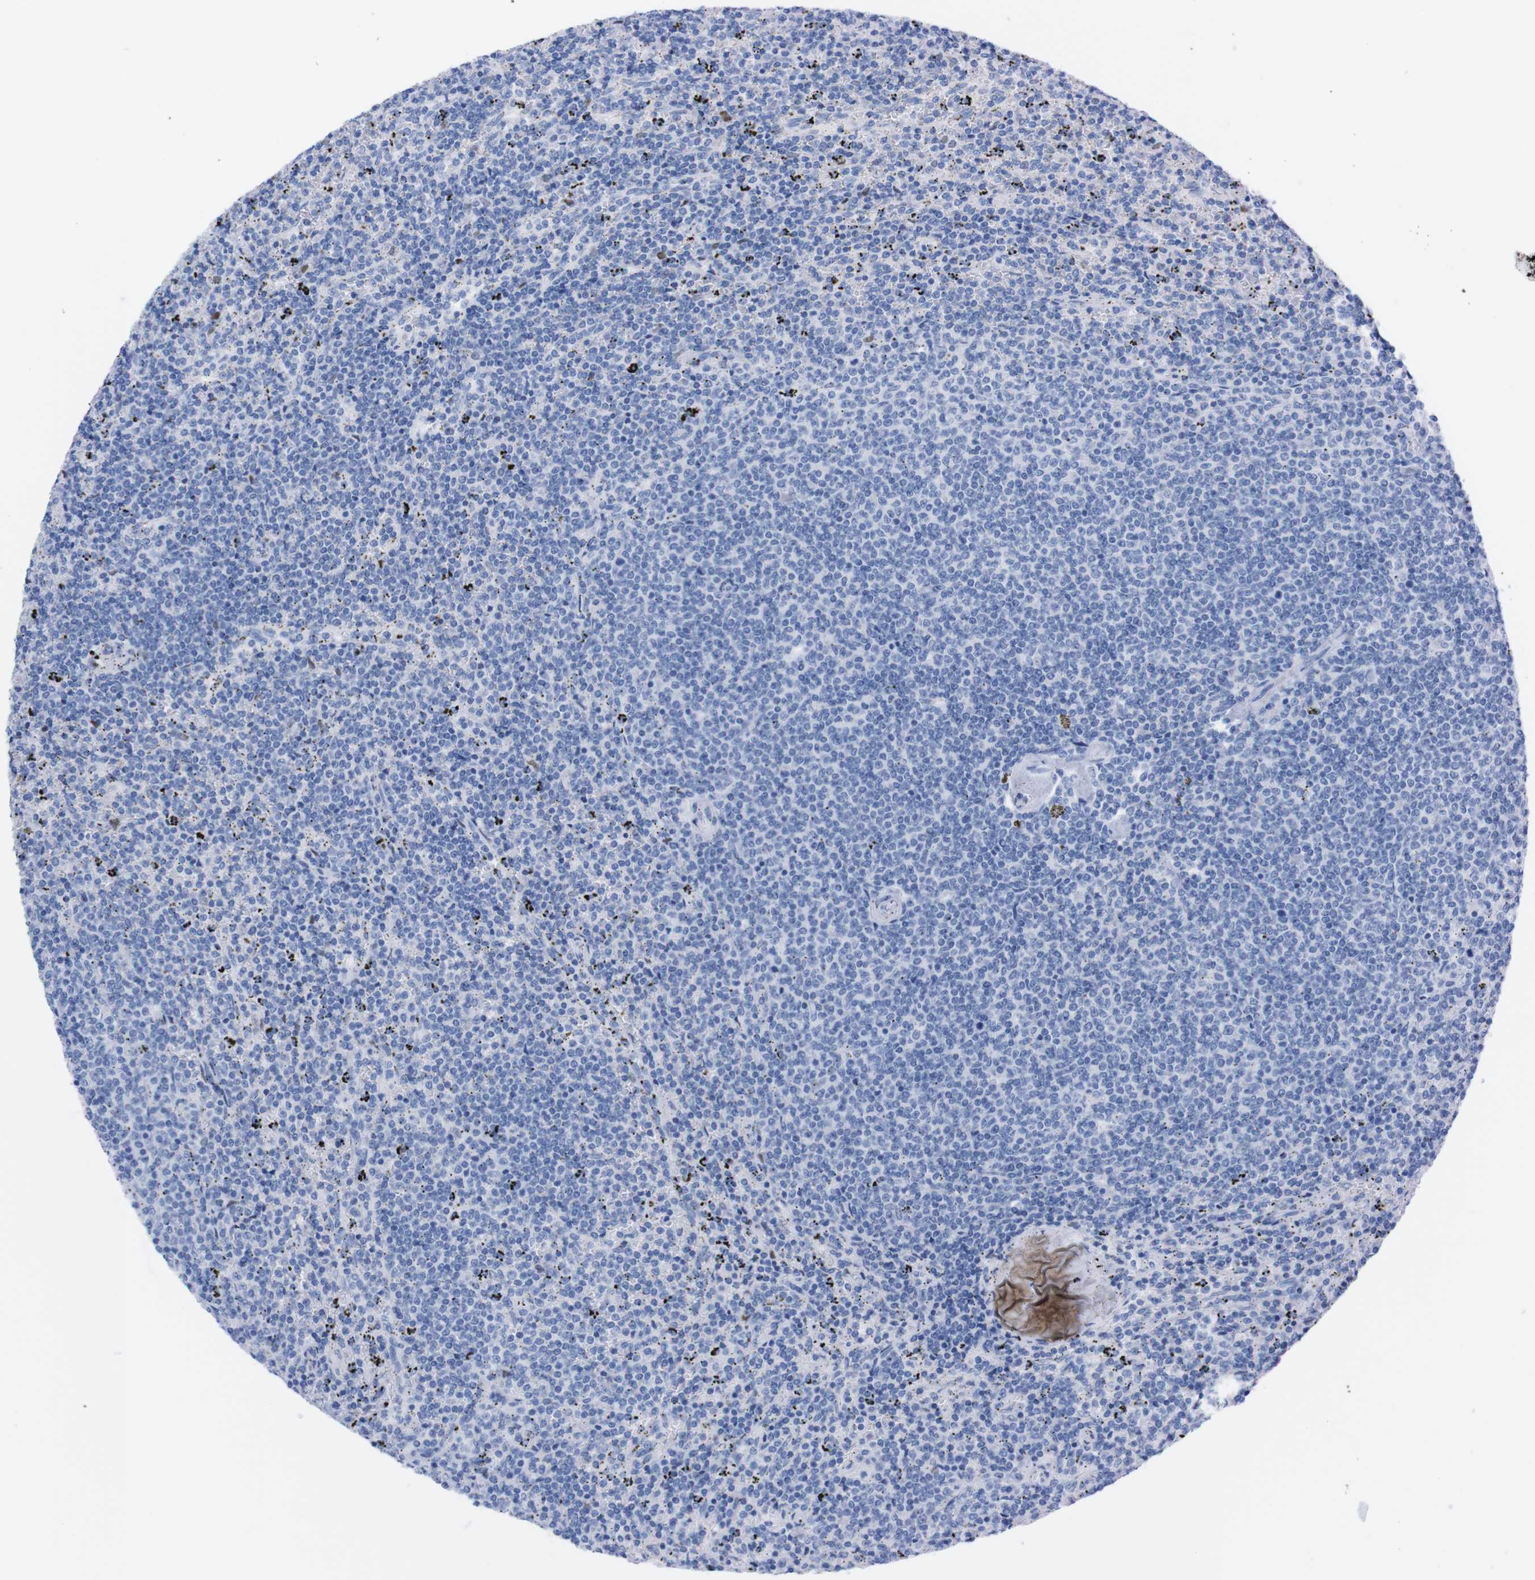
{"staining": {"intensity": "negative", "quantity": "none", "location": "none"}, "tissue": "lymphoma", "cell_type": "Tumor cells", "image_type": "cancer", "snomed": [{"axis": "morphology", "description": "Malignant lymphoma, non-Hodgkin's type, Low grade"}, {"axis": "topography", "description": "Spleen"}], "caption": "Tumor cells are negative for protein expression in human lymphoma. (Stains: DAB (3,3'-diaminobenzidine) IHC with hematoxylin counter stain, Microscopy: brightfield microscopy at high magnification).", "gene": "P2RY12", "patient": {"sex": "female", "age": 50}}